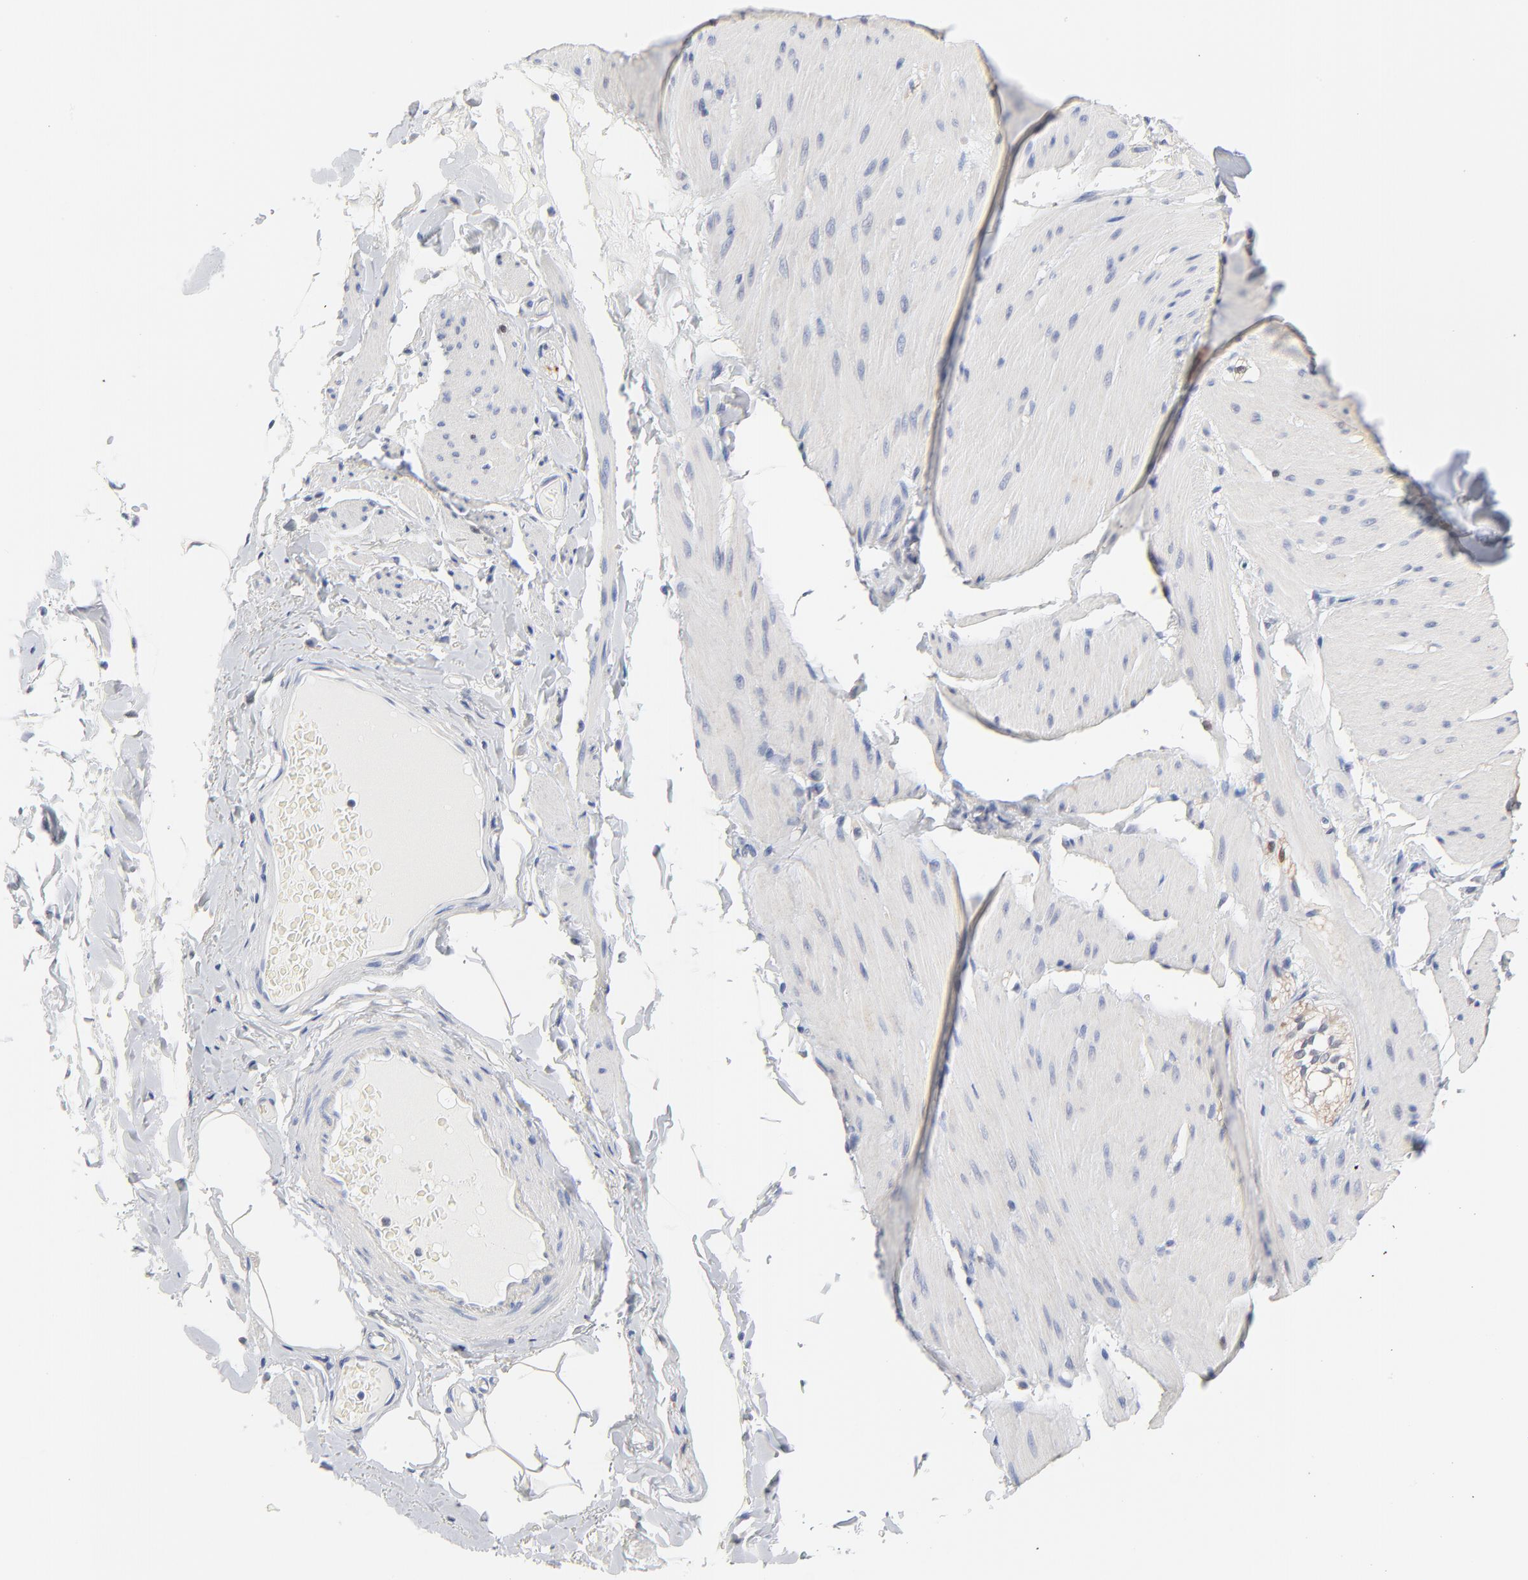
{"staining": {"intensity": "negative", "quantity": "none", "location": "none"}, "tissue": "smooth muscle", "cell_type": "Smooth muscle cells", "image_type": "normal", "snomed": [{"axis": "morphology", "description": "Normal tissue, NOS"}, {"axis": "topography", "description": "Smooth muscle"}, {"axis": "topography", "description": "Colon"}], "caption": "Image shows no protein expression in smooth muscle cells of normal smooth muscle. (Brightfield microscopy of DAB (3,3'-diaminobenzidine) IHC at high magnification).", "gene": "CAB39L", "patient": {"sex": "male", "age": 67}}